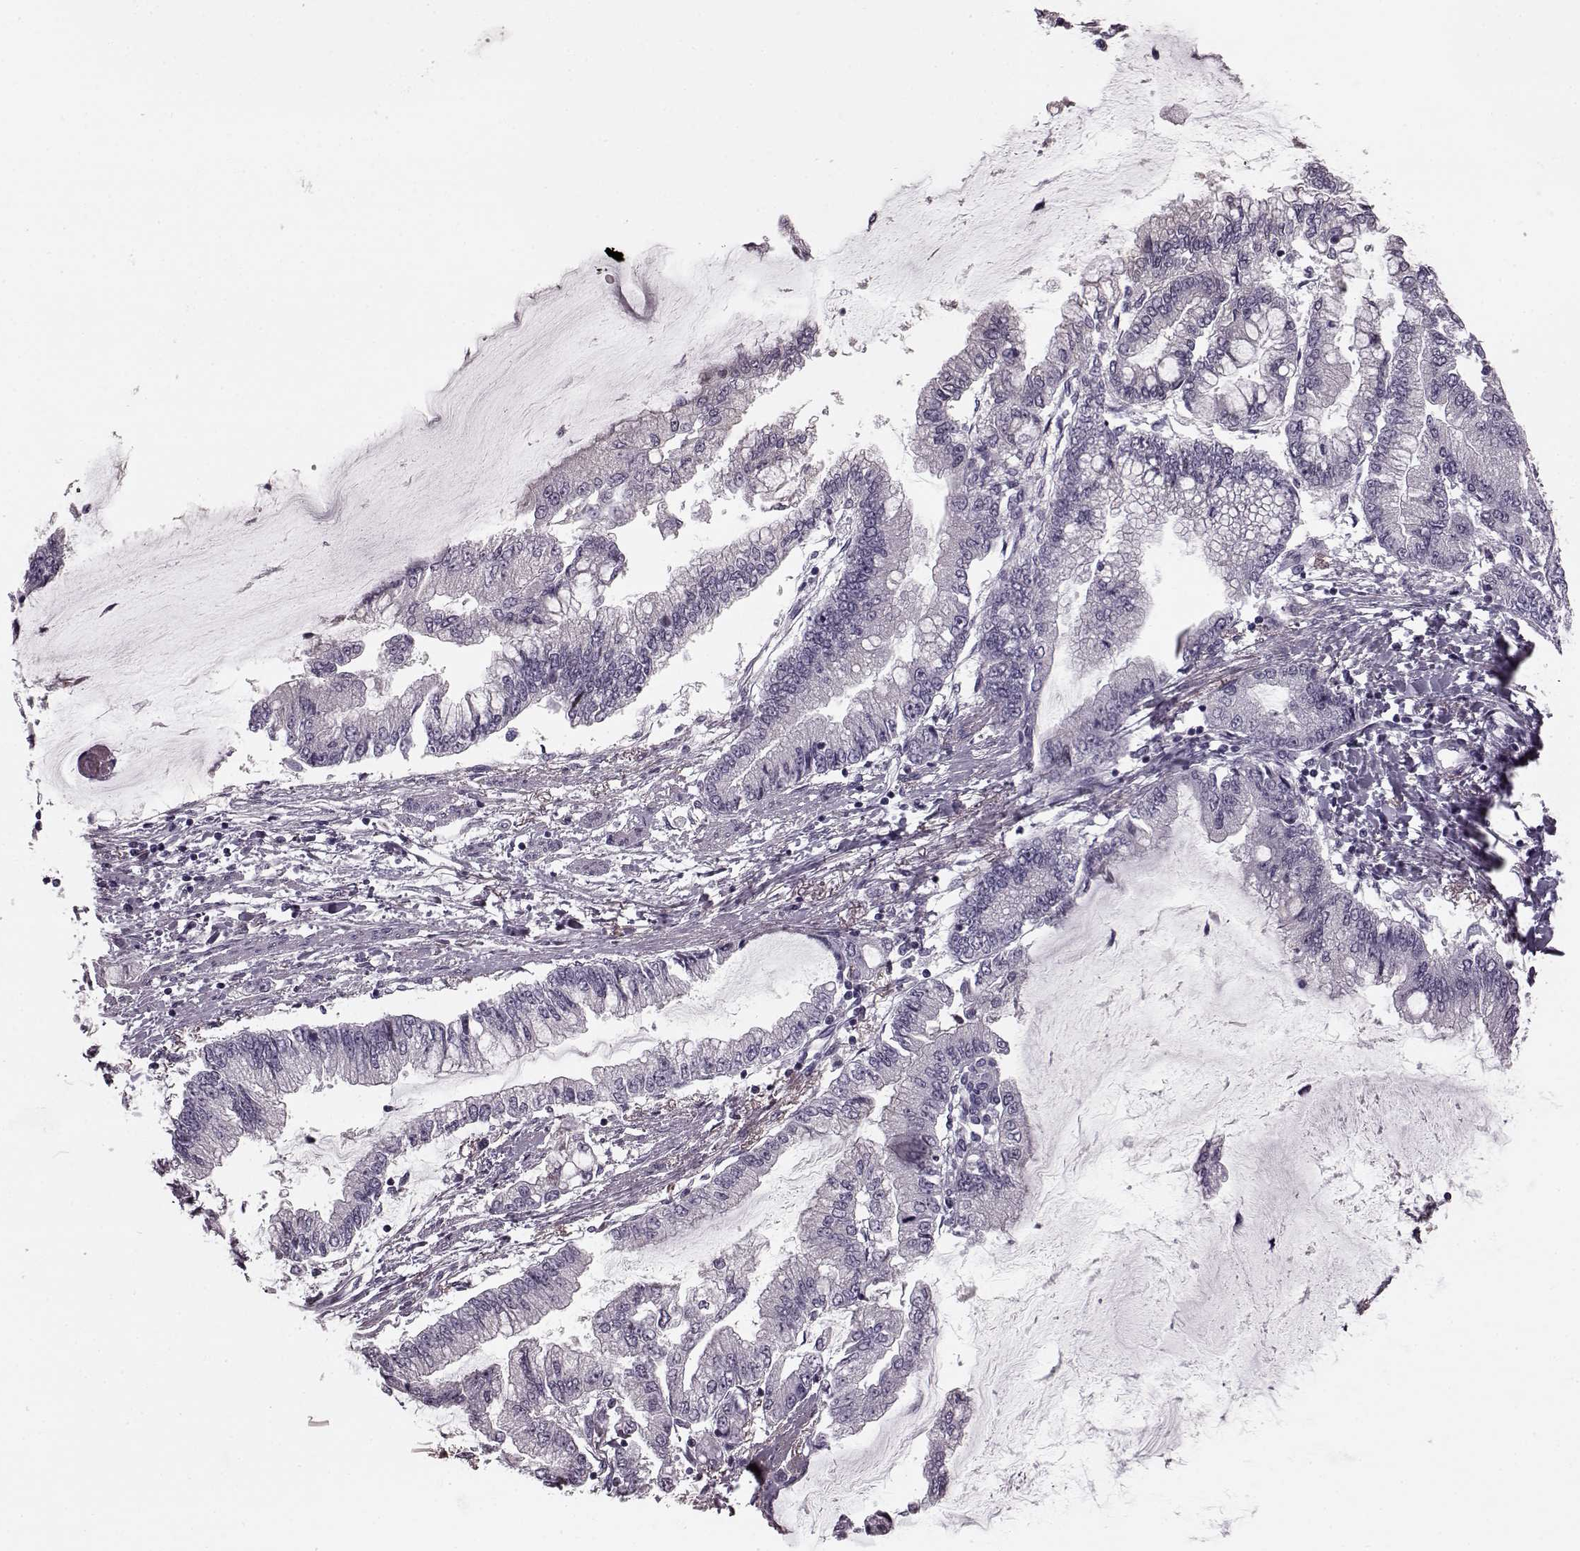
{"staining": {"intensity": "negative", "quantity": "none", "location": "none"}, "tissue": "stomach cancer", "cell_type": "Tumor cells", "image_type": "cancer", "snomed": [{"axis": "morphology", "description": "Adenocarcinoma, NOS"}, {"axis": "topography", "description": "Stomach, upper"}], "caption": "This is a image of immunohistochemistry (IHC) staining of stomach cancer (adenocarcinoma), which shows no expression in tumor cells.", "gene": "CST7", "patient": {"sex": "female", "age": 74}}